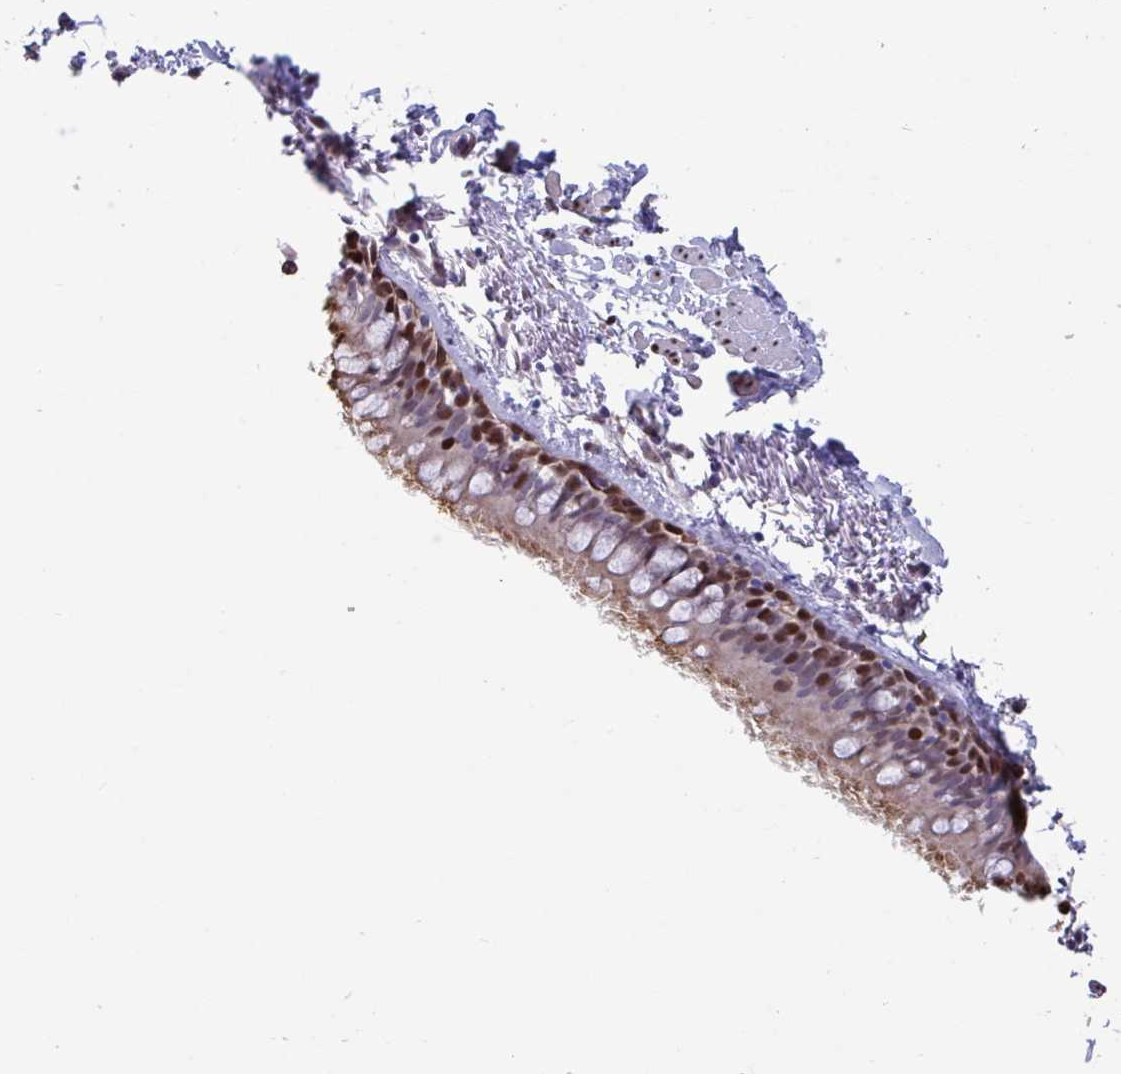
{"staining": {"intensity": "strong", "quantity": "25%-75%", "location": "cytoplasmic/membranous,nuclear"}, "tissue": "bronchus", "cell_type": "Respiratory epithelial cells", "image_type": "normal", "snomed": [{"axis": "morphology", "description": "Normal tissue, NOS"}, {"axis": "topography", "description": "Bronchus"}], "caption": "IHC of normal bronchus demonstrates high levels of strong cytoplasmic/membranous,nuclear expression in approximately 25%-75% of respiratory epithelial cells. (DAB (3,3'-diaminobenzidine) IHC with brightfield microscopy, high magnification).", "gene": "PELI1", "patient": {"sex": "male", "age": 67}}